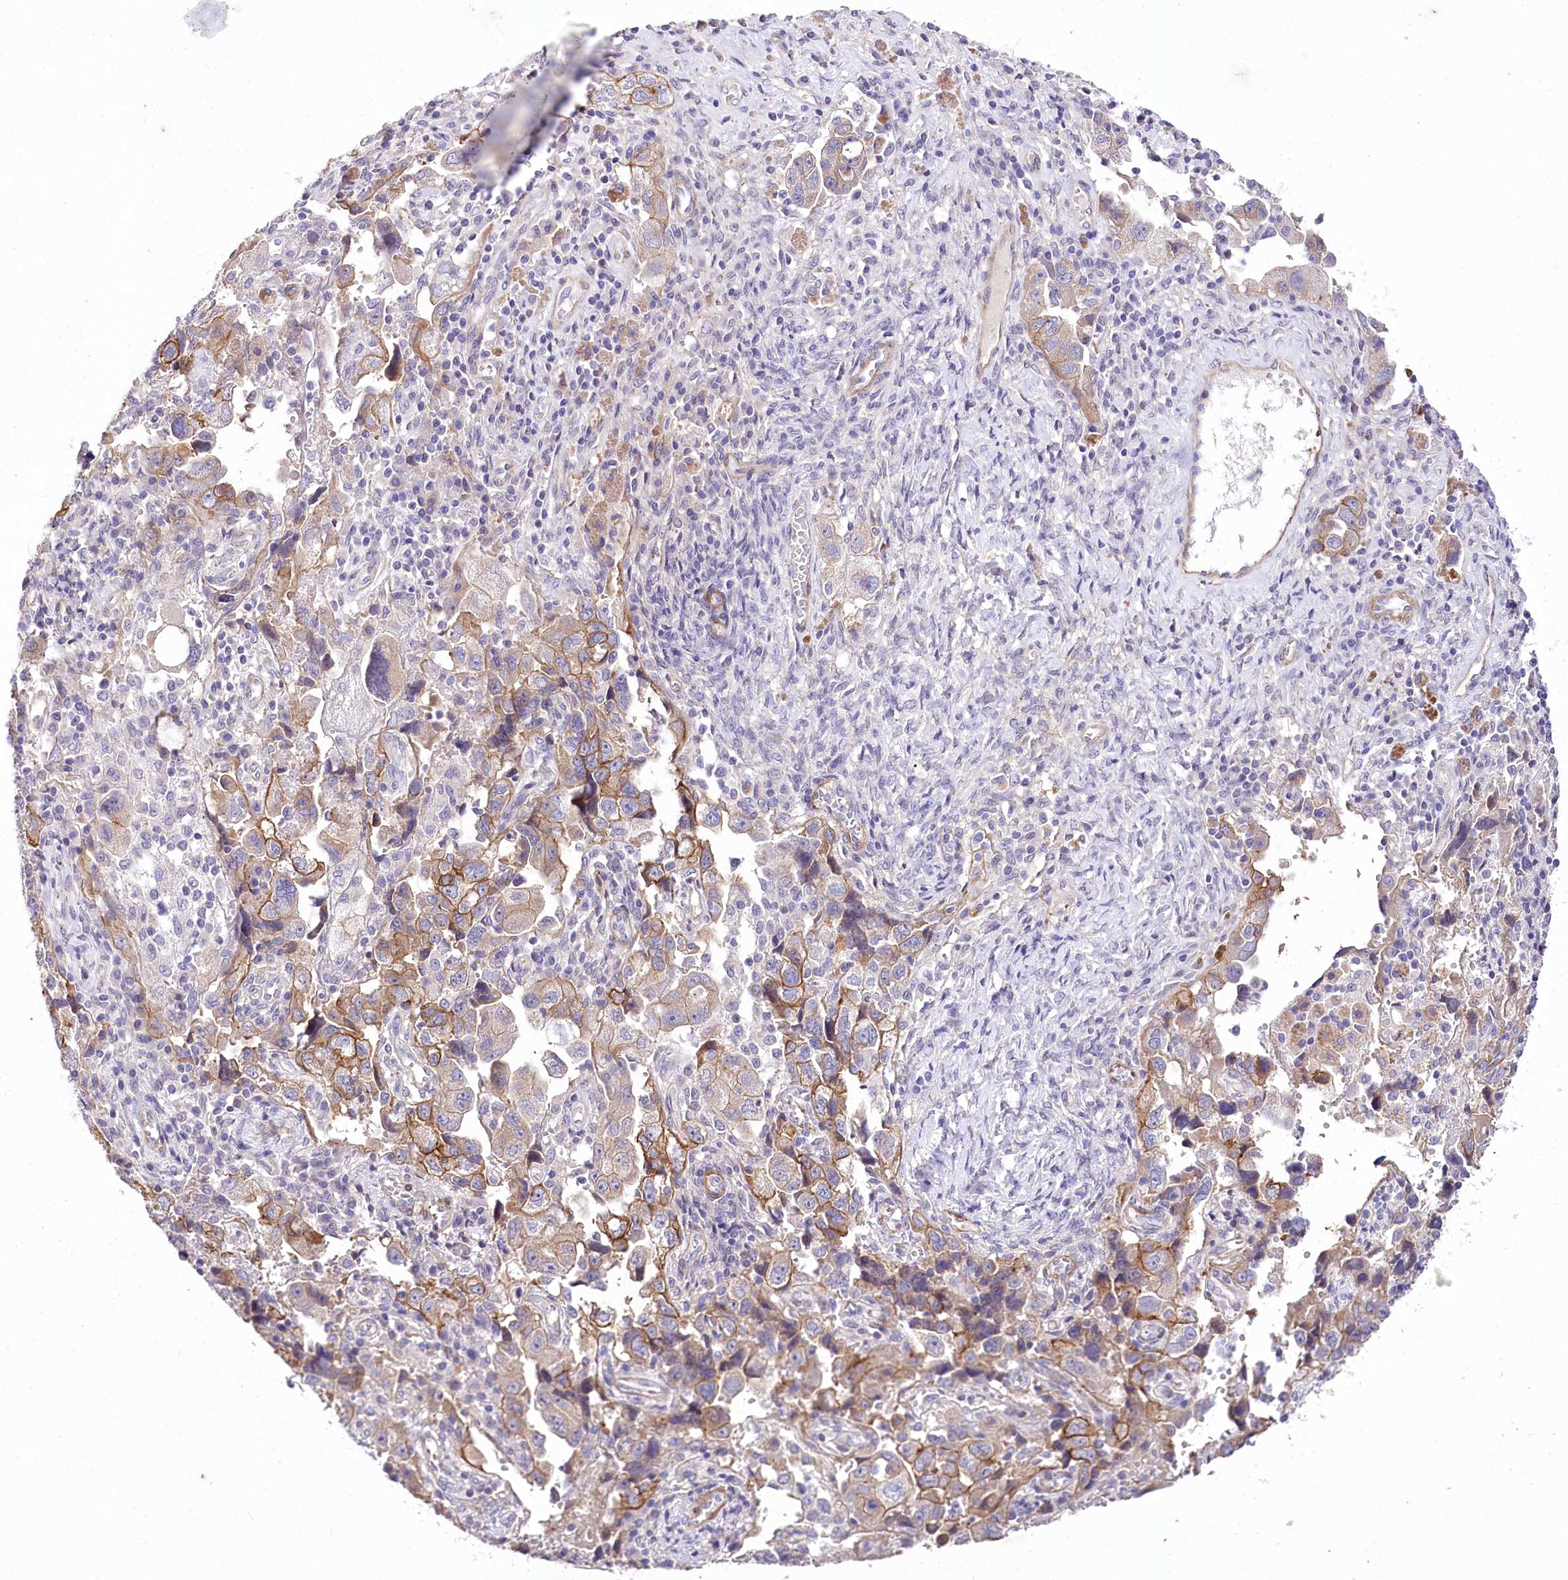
{"staining": {"intensity": "moderate", "quantity": "25%-75%", "location": "cytoplasmic/membranous"}, "tissue": "ovarian cancer", "cell_type": "Tumor cells", "image_type": "cancer", "snomed": [{"axis": "morphology", "description": "Carcinoma, NOS"}, {"axis": "morphology", "description": "Cystadenocarcinoma, serous, NOS"}, {"axis": "topography", "description": "Ovary"}], "caption": "This image reveals immunohistochemistry staining of carcinoma (ovarian), with medium moderate cytoplasmic/membranous expression in about 25%-75% of tumor cells.", "gene": "RDH16", "patient": {"sex": "female", "age": 69}}